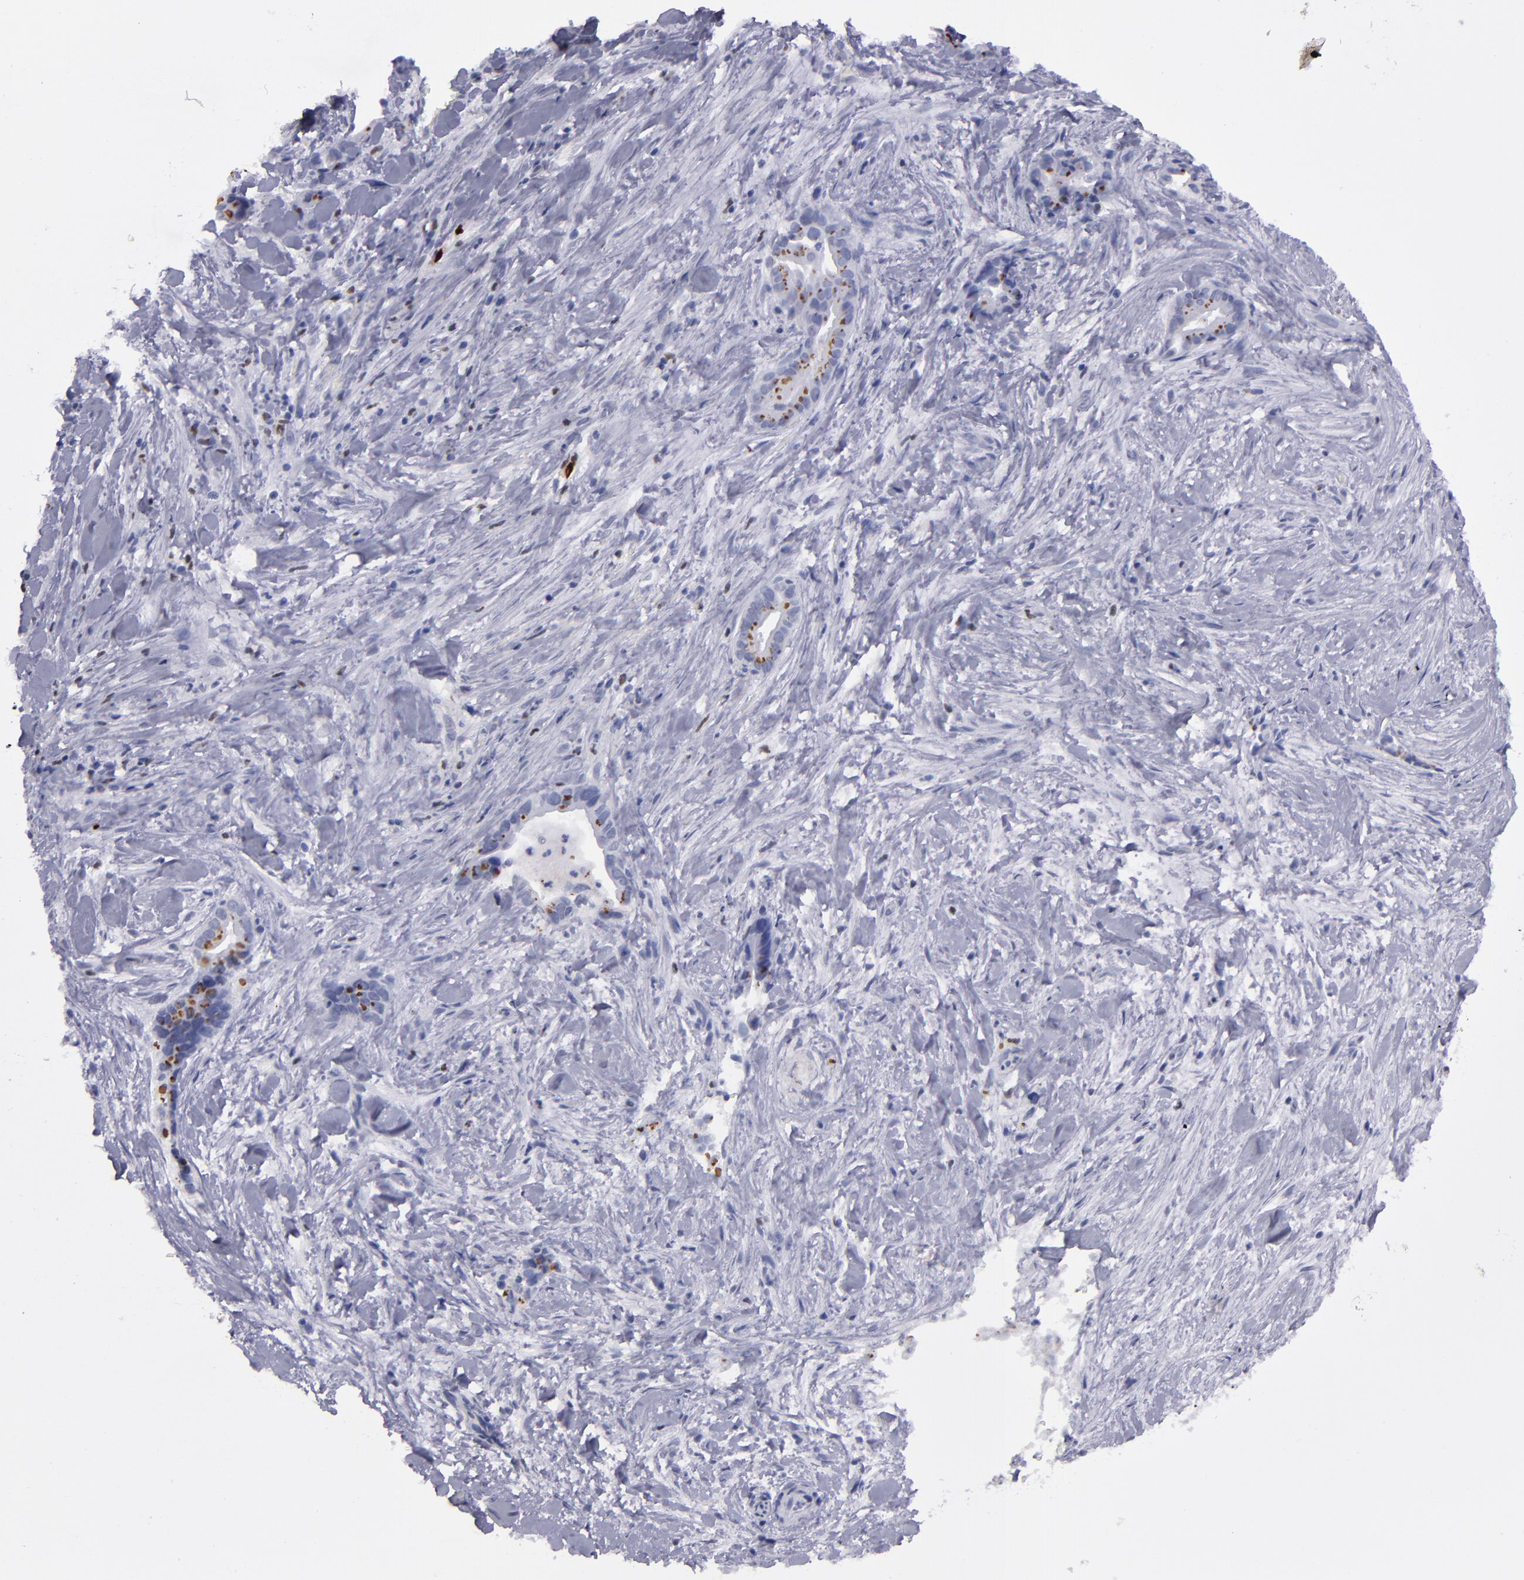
{"staining": {"intensity": "moderate", "quantity": "25%-75%", "location": "cytoplasmic/membranous"}, "tissue": "liver cancer", "cell_type": "Tumor cells", "image_type": "cancer", "snomed": [{"axis": "morphology", "description": "Cholangiocarcinoma"}, {"axis": "topography", "description": "Liver"}], "caption": "Moderate cytoplasmic/membranous protein staining is identified in about 25%-75% of tumor cells in liver cholangiocarcinoma.", "gene": "IRF8", "patient": {"sex": "female", "age": 55}}